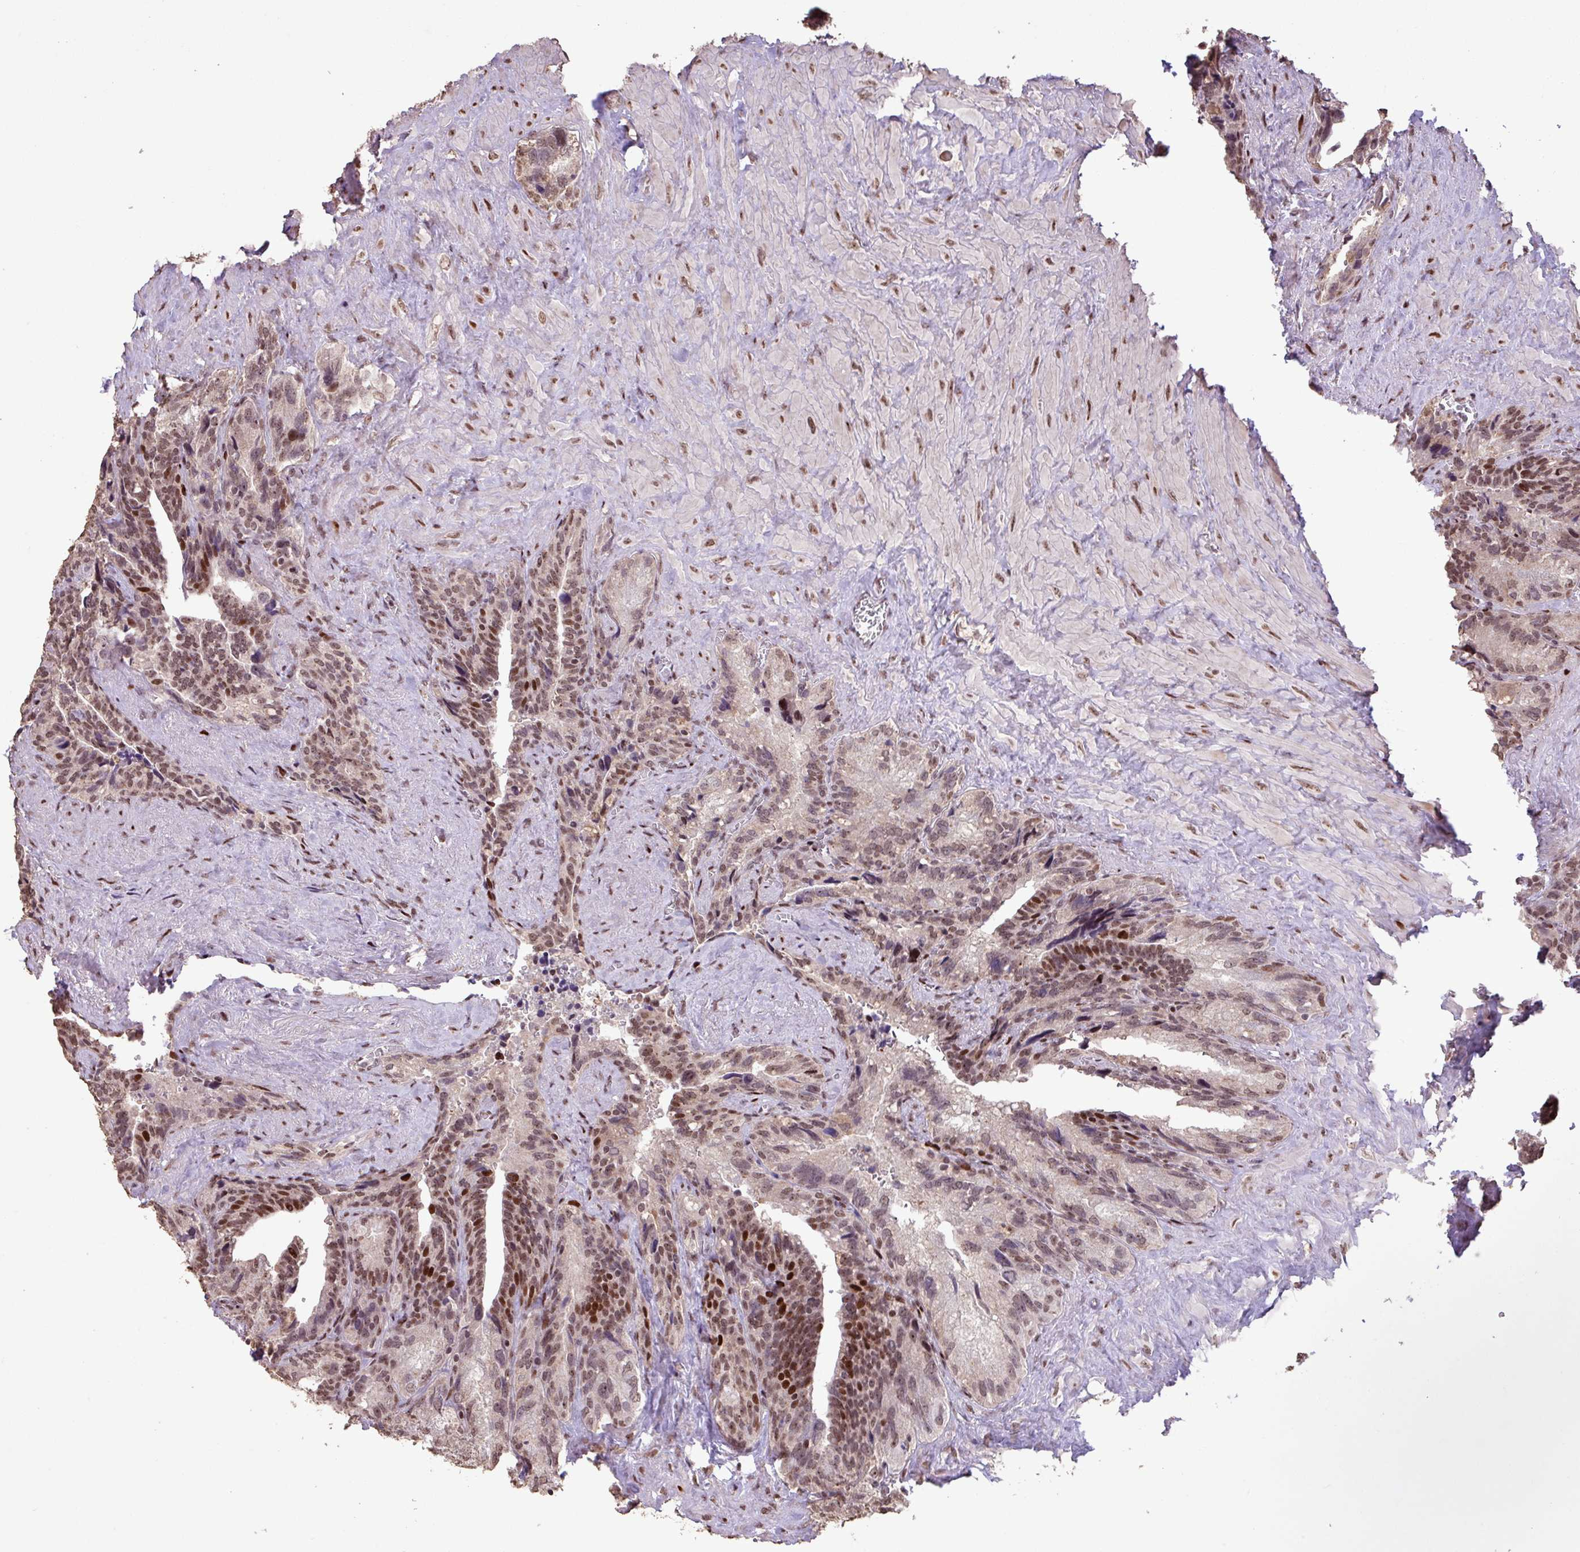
{"staining": {"intensity": "moderate", "quantity": ">75%", "location": "nuclear"}, "tissue": "seminal vesicle", "cell_type": "Glandular cells", "image_type": "normal", "snomed": [{"axis": "morphology", "description": "Normal tissue, NOS"}, {"axis": "topography", "description": "Seminal veicle"}], "caption": "Seminal vesicle was stained to show a protein in brown. There is medium levels of moderate nuclear staining in about >75% of glandular cells. The protein is shown in brown color, while the nuclei are stained blue.", "gene": "ZNF709", "patient": {"sex": "male", "age": 68}}